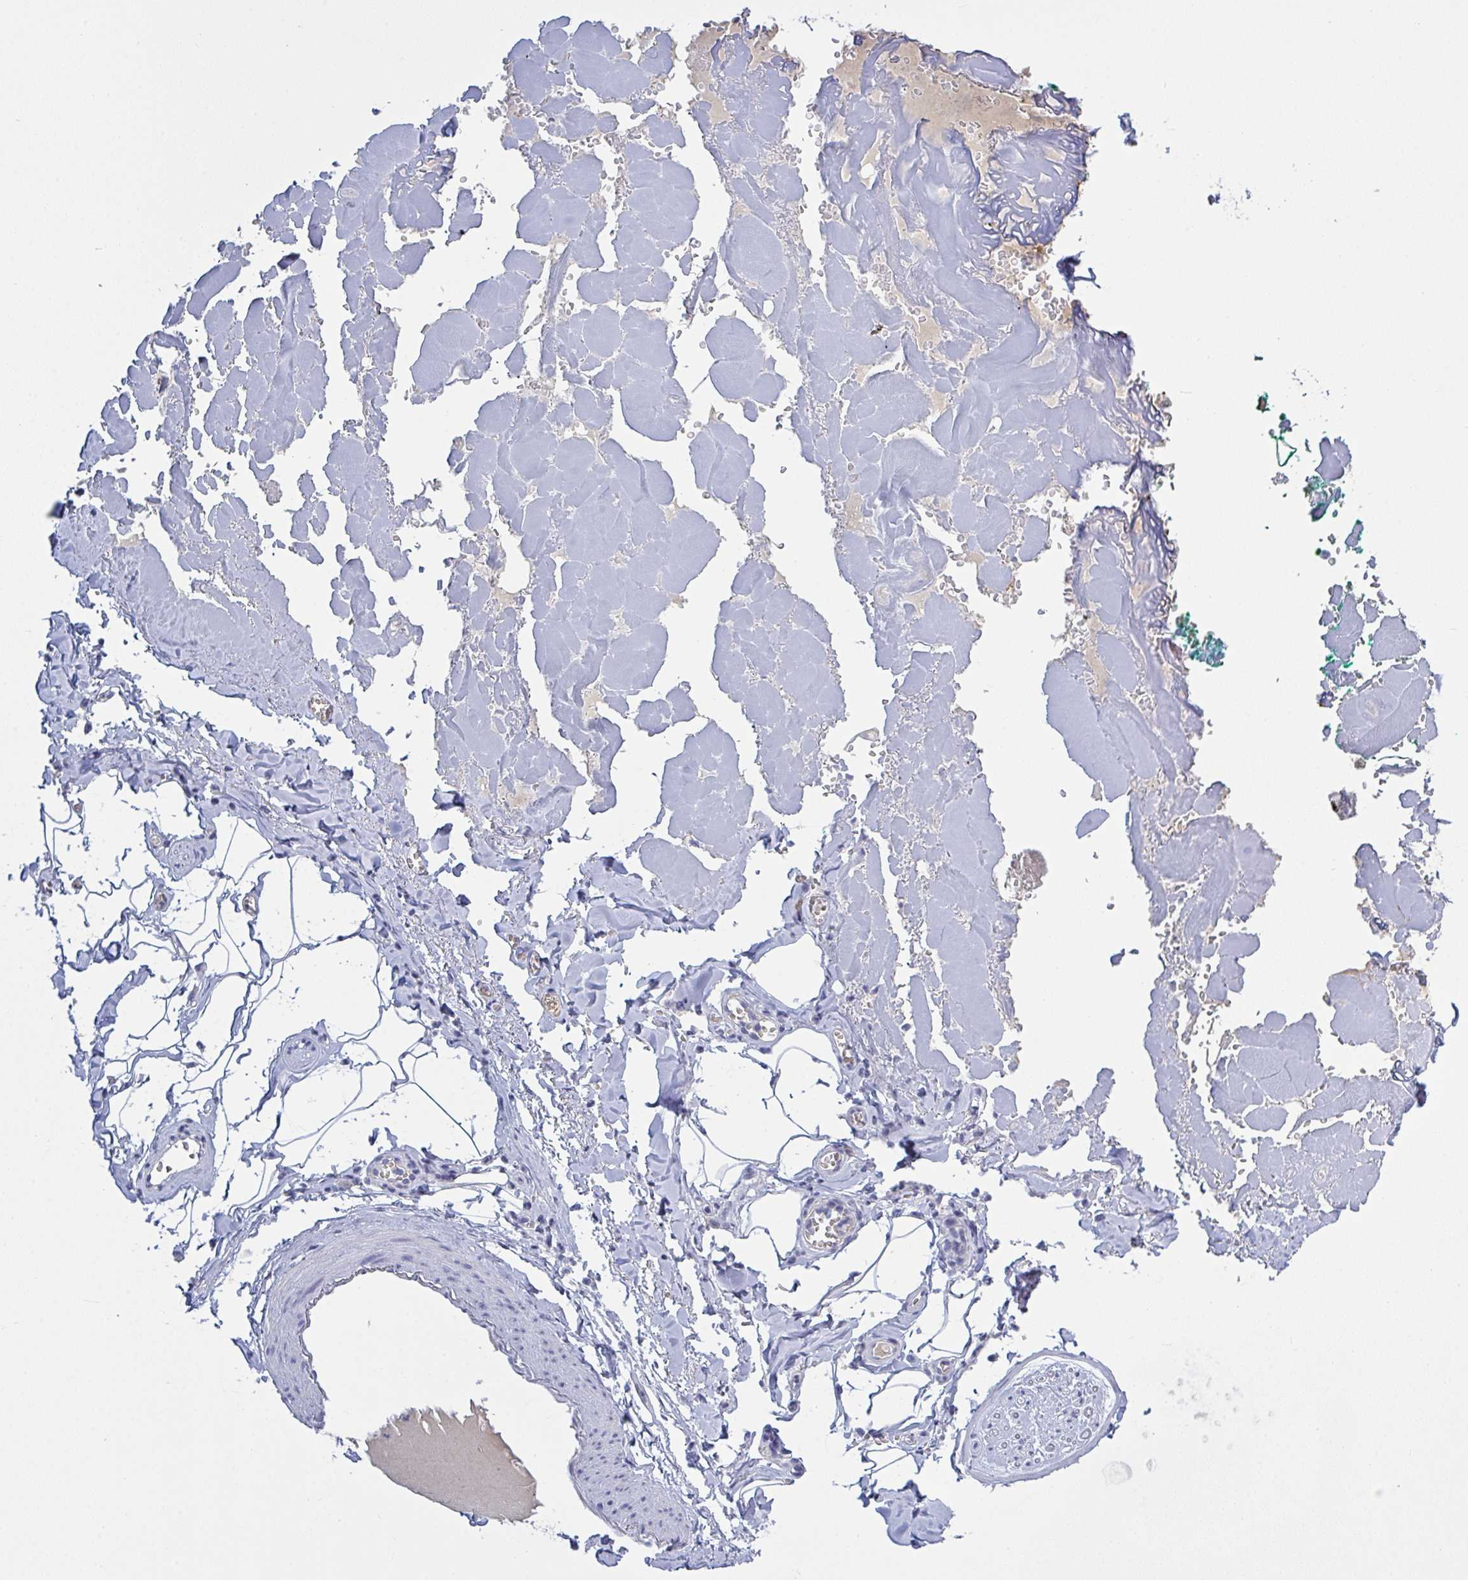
{"staining": {"intensity": "negative", "quantity": "none", "location": "none"}, "tissue": "adipose tissue", "cell_type": "Adipocytes", "image_type": "normal", "snomed": [{"axis": "morphology", "description": "Normal tissue, NOS"}, {"axis": "topography", "description": "Vulva"}, {"axis": "topography", "description": "Peripheral nerve tissue"}], "caption": "Adipose tissue stained for a protein using immunohistochemistry reveals no positivity adipocytes.", "gene": "KDM4D", "patient": {"sex": "female", "age": 66}}